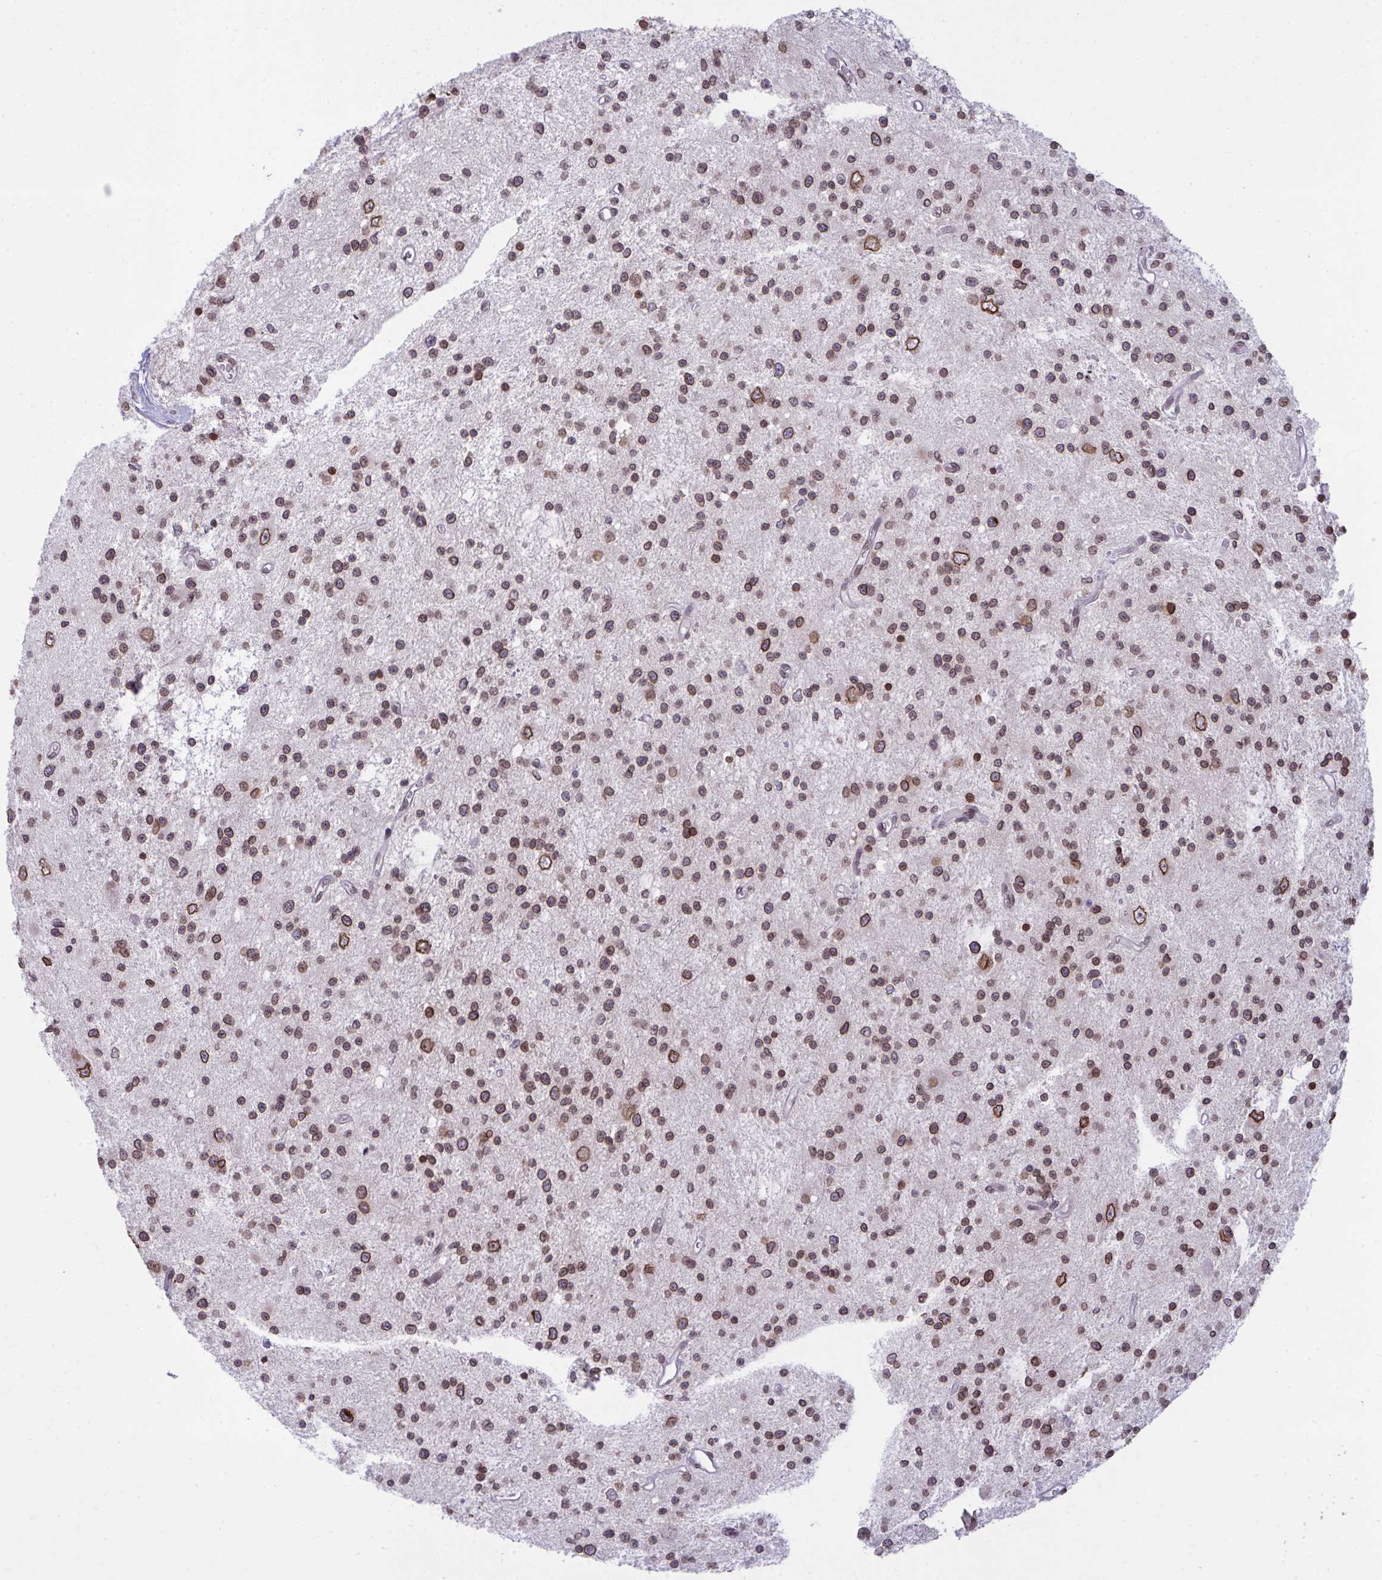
{"staining": {"intensity": "moderate", "quantity": ">75%", "location": "cytoplasmic/membranous,nuclear"}, "tissue": "glioma", "cell_type": "Tumor cells", "image_type": "cancer", "snomed": [{"axis": "morphology", "description": "Glioma, malignant, Low grade"}, {"axis": "topography", "description": "Brain"}], "caption": "The image displays immunohistochemical staining of malignant glioma (low-grade). There is moderate cytoplasmic/membranous and nuclear positivity is seen in about >75% of tumor cells. (DAB = brown stain, brightfield microscopy at high magnification).", "gene": "RANBP2", "patient": {"sex": "male", "age": 43}}